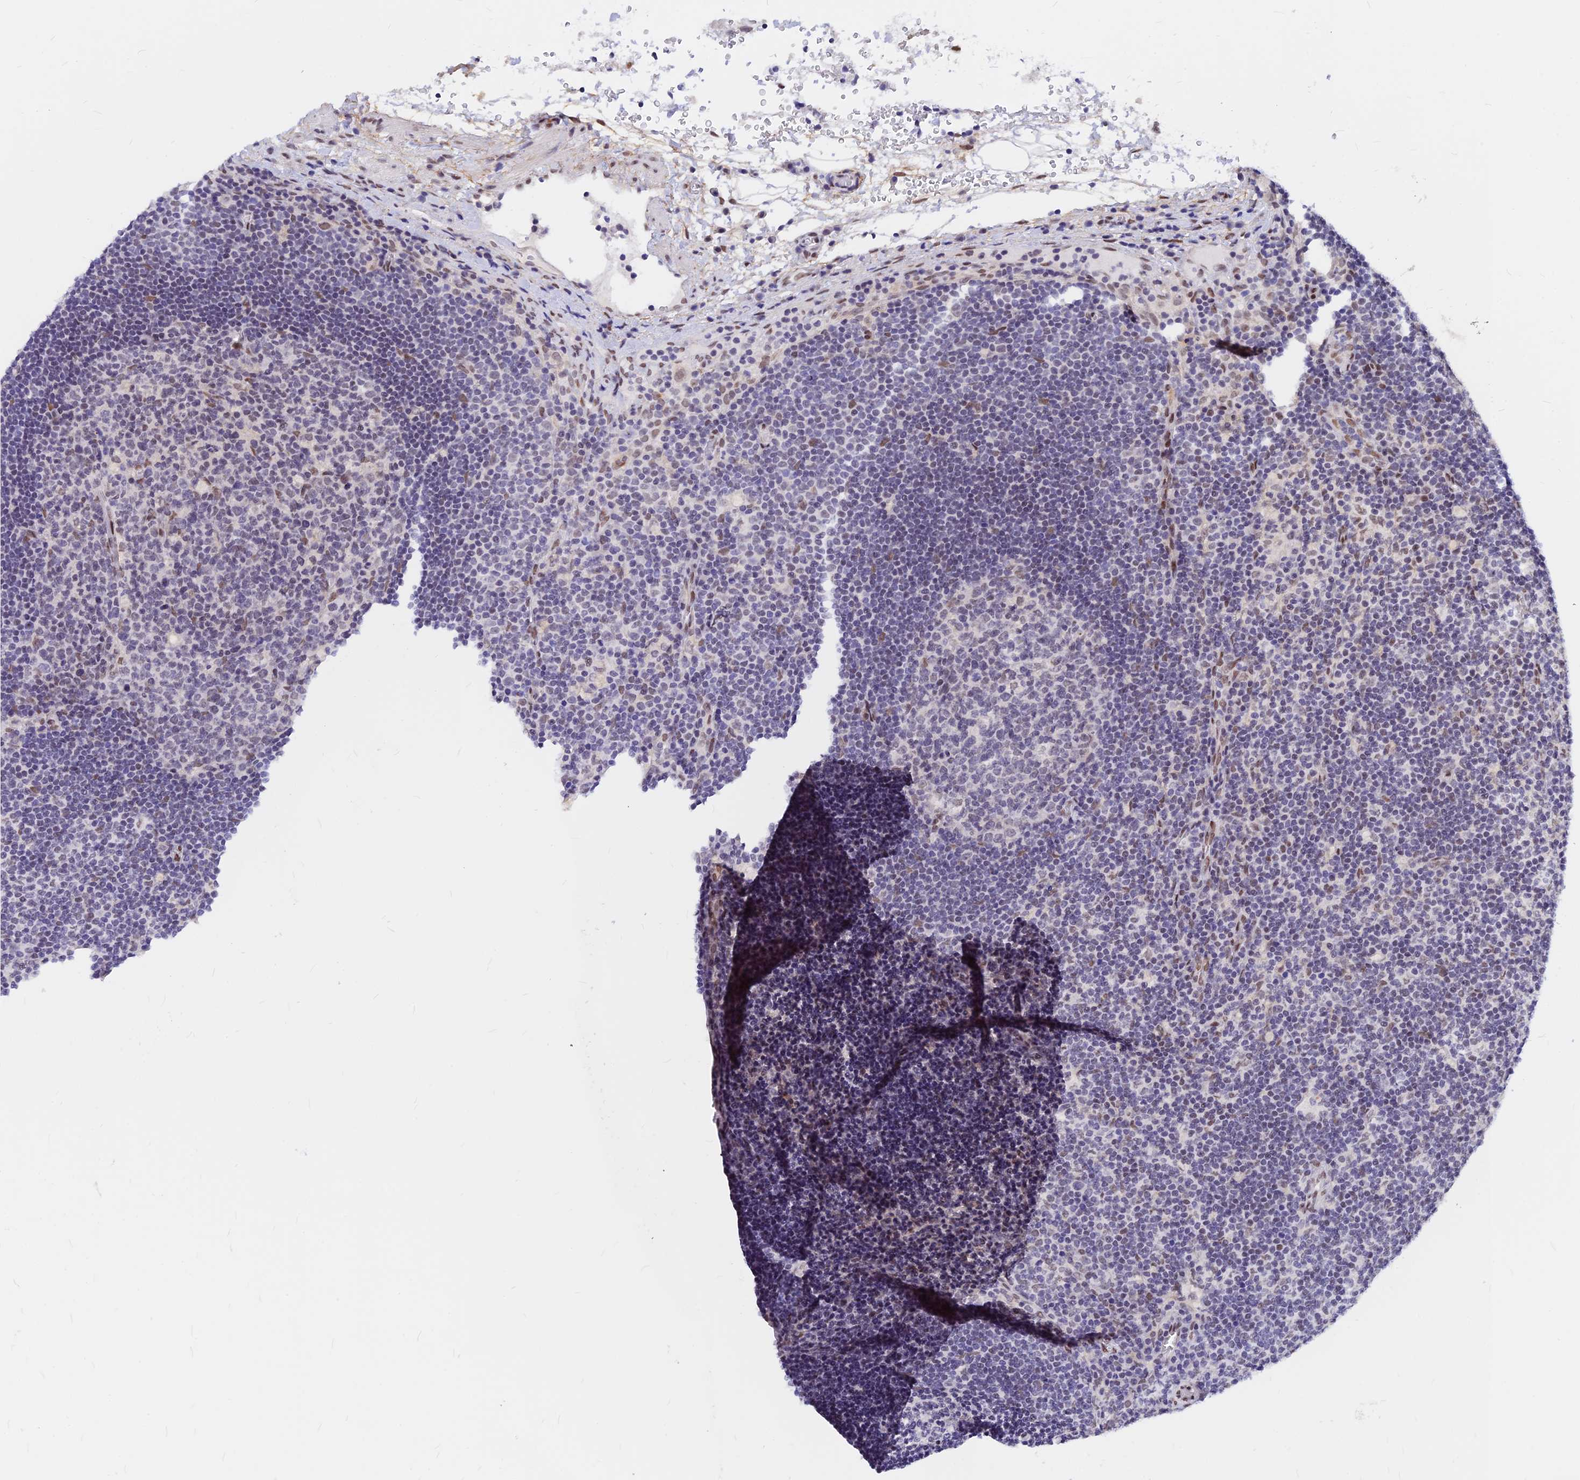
{"staining": {"intensity": "weak", "quantity": "<25%", "location": "nuclear"}, "tissue": "lymph node", "cell_type": "Germinal center cells", "image_type": "normal", "snomed": [{"axis": "morphology", "description": "Normal tissue, NOS"}, {"axis": "topography", "description": "Lymph node"}], "caption": "Micrograph shows no protein staining in germinal center cells of unremarkable lymph node.", "gene": "KCTD13", "patient": {"sex": "male", "age": 58}}